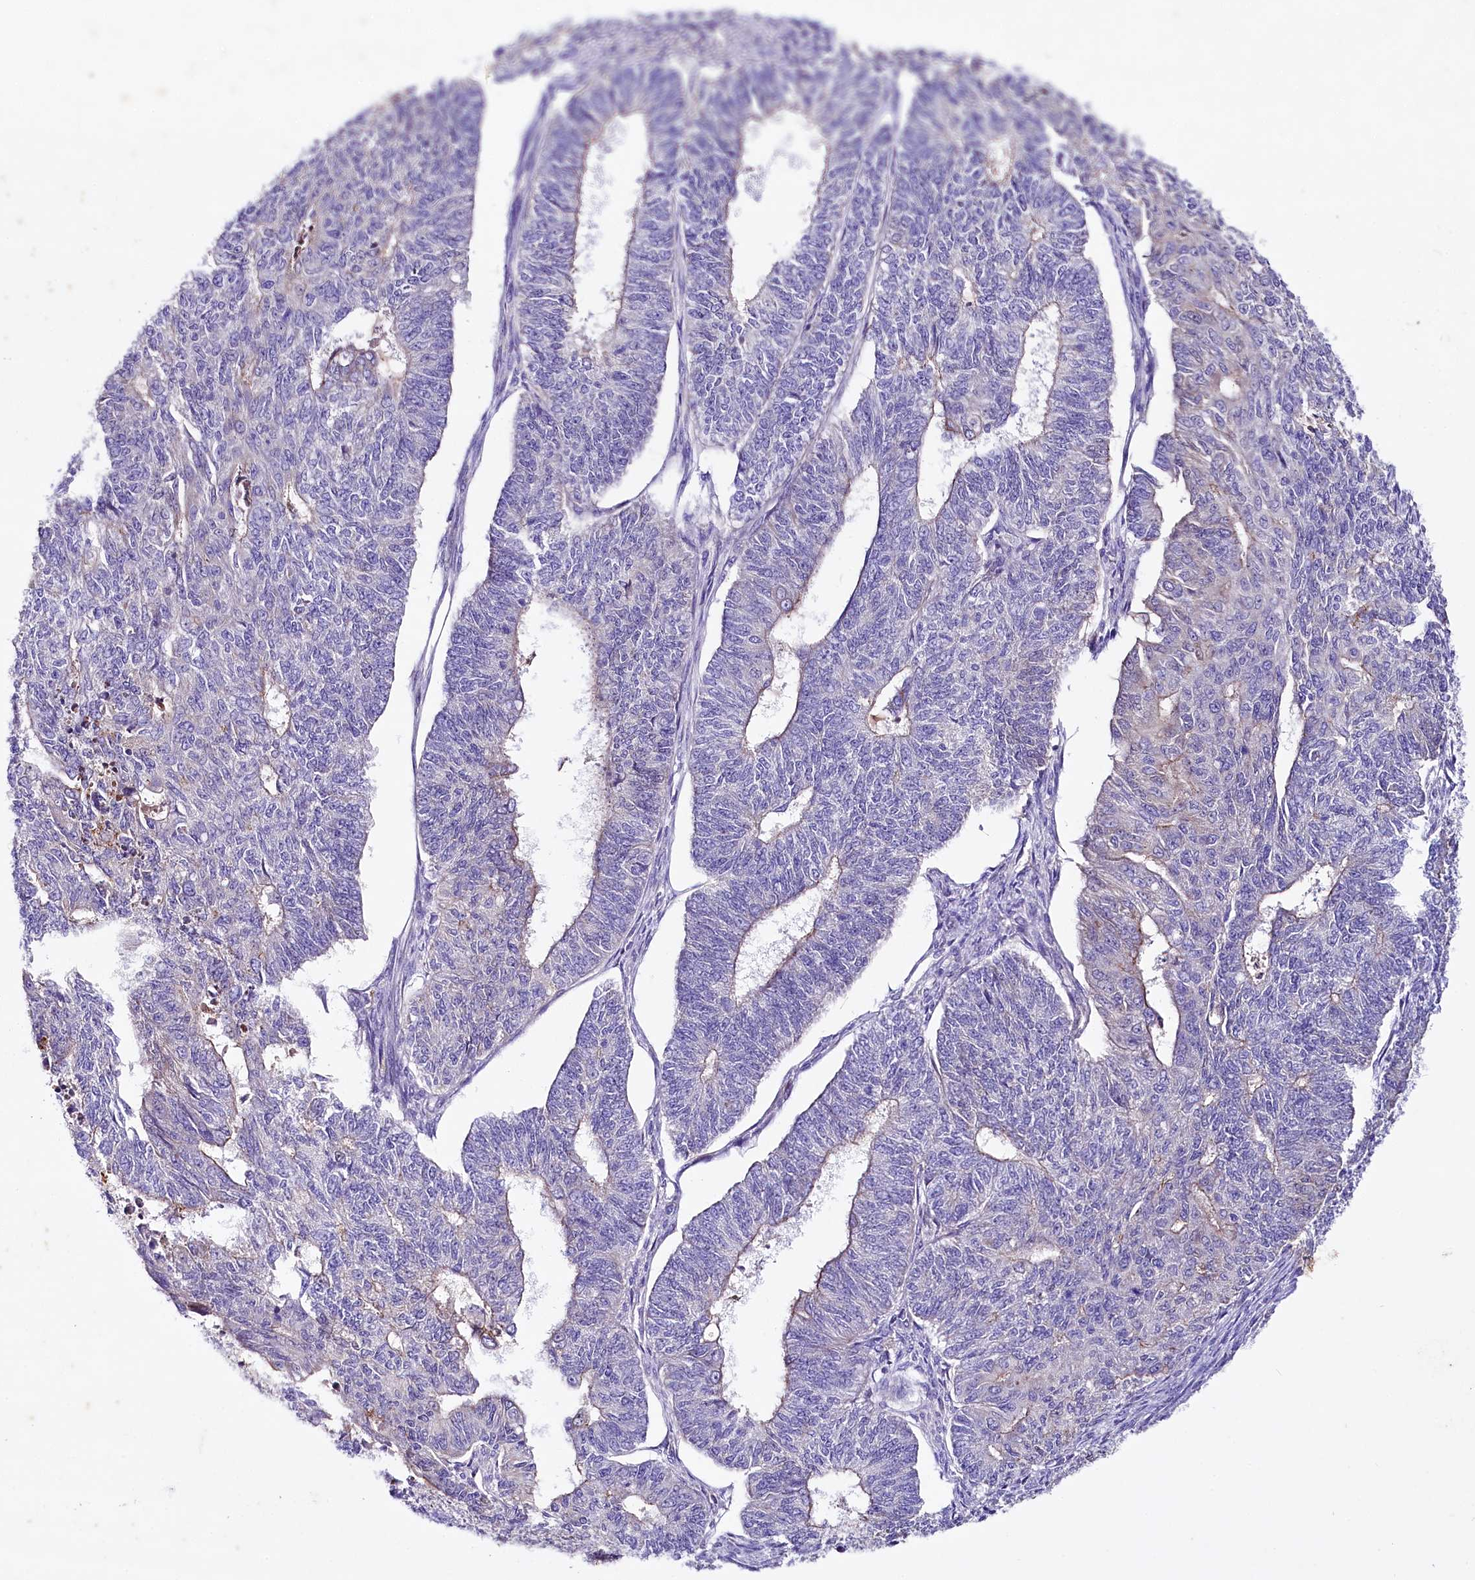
{"staining": {"intensity": "moderate", "quantity": "<25%", "location": "cytoplasmic/membranous"}, "tissue": "endometrial cancer", "cell_type": "Tumor cells", "image_type": "cancer", "snomed": [{"axis": "morphology", "description": "Adenocarcinoma, NOS"}, {"axis": "topography", "description": "Endometrium"}], "caption": "About <25% of tumor cells in endometrial cancer display moderate cytoplasmic/membranous protein staining as visualized by brown immunohistochemical staining.", "gene": "SACM1L", "patient": {"sex": "female", "age": 32}}